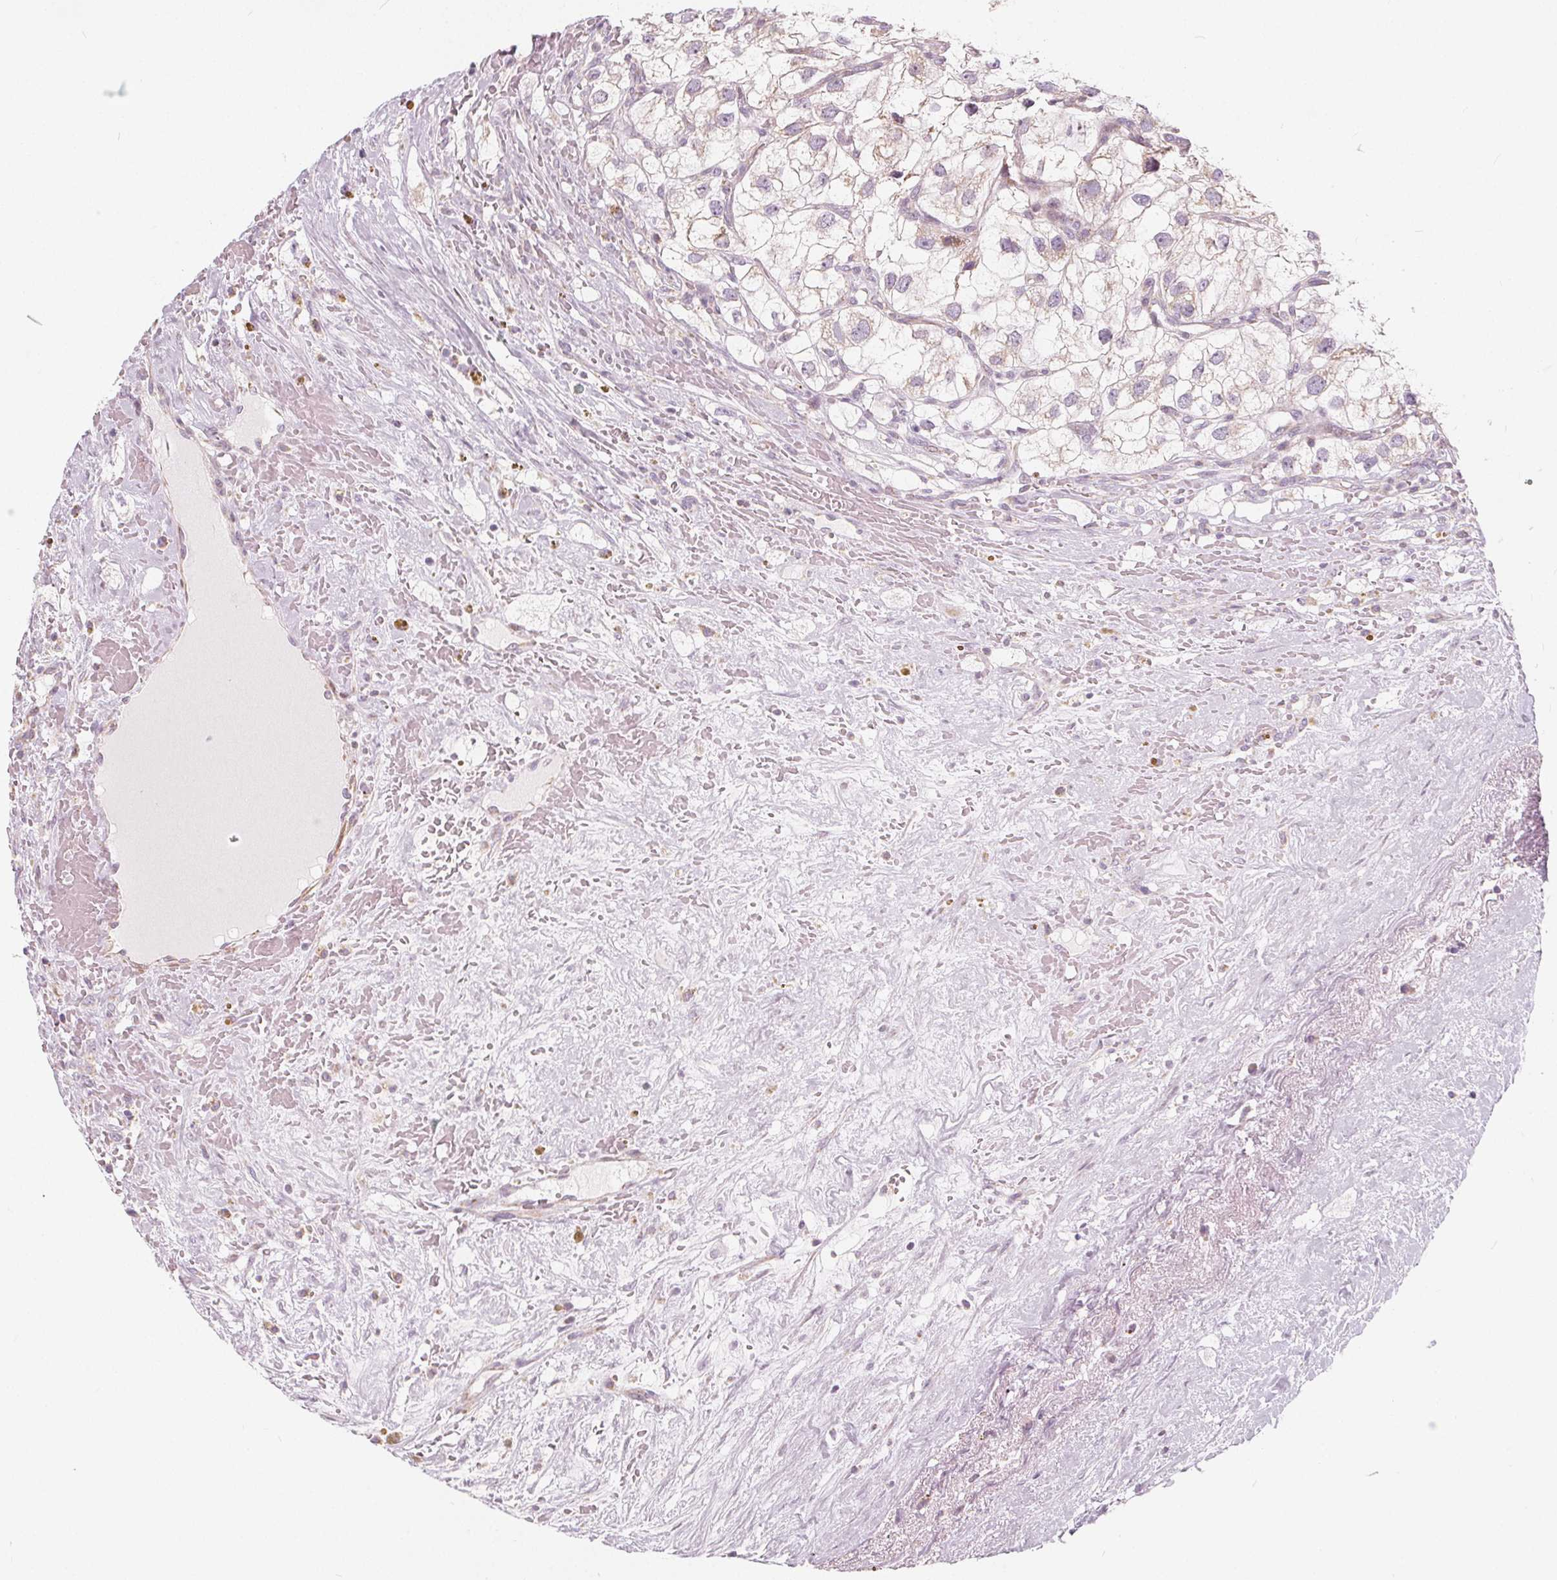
{"staining": {"intensity": "weak", "quantity": "<25%", "location": "cytoplasmic/membranous"}, "tissue": "renal cancer", "cell_type": "Tumor cells", "image_type": "cancer", "snomed": [{"axis": "morphology", "description": "Adenocarcinoma, NOS"}, {"axis": "topography", "description": "Kidney"}], "caption": "High power microscopy photomicrograph of an immunohistochemistry image of renal cancer (adenocarcinoma), revealing no significant staining in tumor cells.", "gene": "NUP210L", "patient": {"sex": "male", "age": 59}}